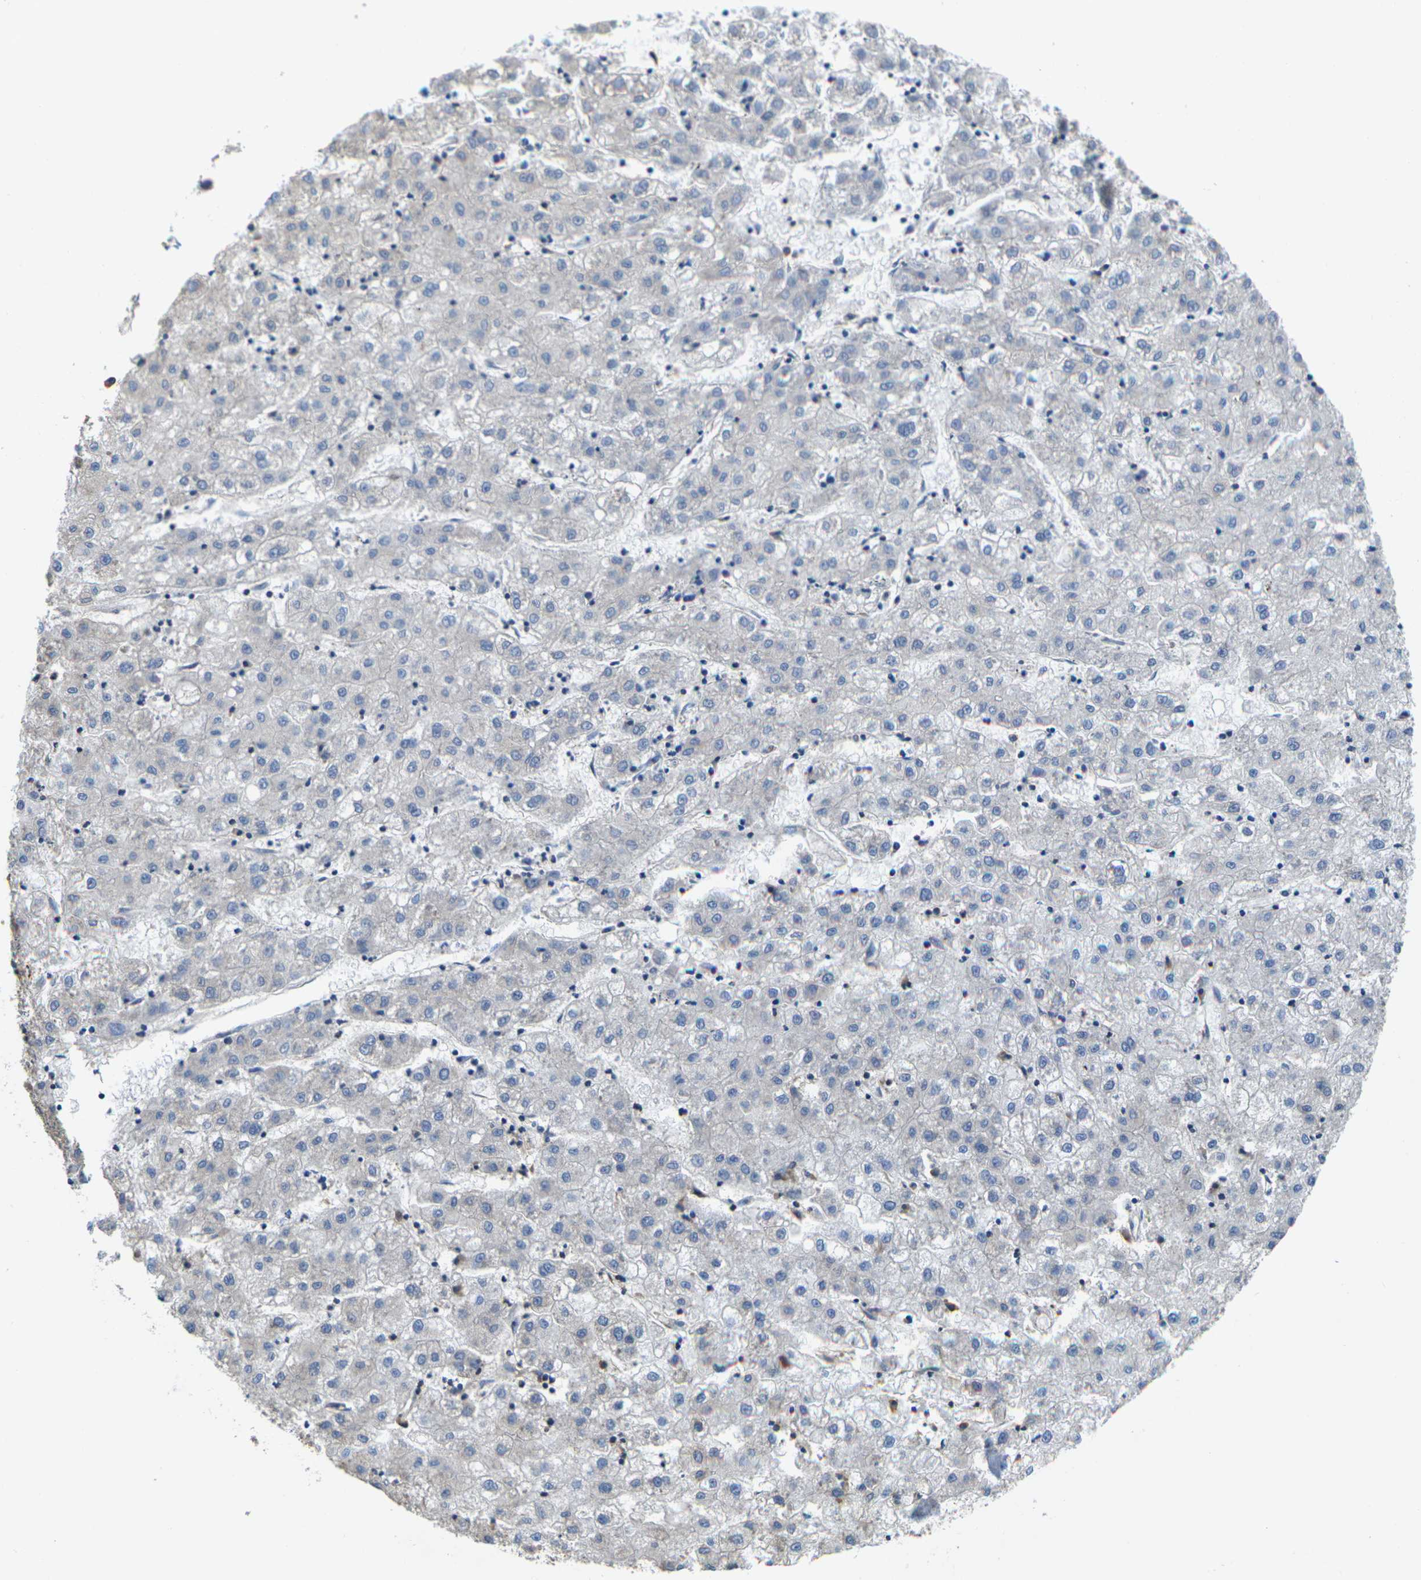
{"staining": {"intensity": "negative", "quantity": "none", "location": "none"}, "tissue": "liver cancer", "cell_type": "Tumor cells", "image_type": "cancer", "snomed": [{"axis": "morphology", "description": "Carcinoma, Hepatocellular, NOS"}, {"axis": "topography", "description": "Liver"}], "caption": "Photomicrograph shows no significant protein positivity in tumor cells of liver cancer.", "gene": "TMCC2", "patient": {"sex": "male", "age": 72}}